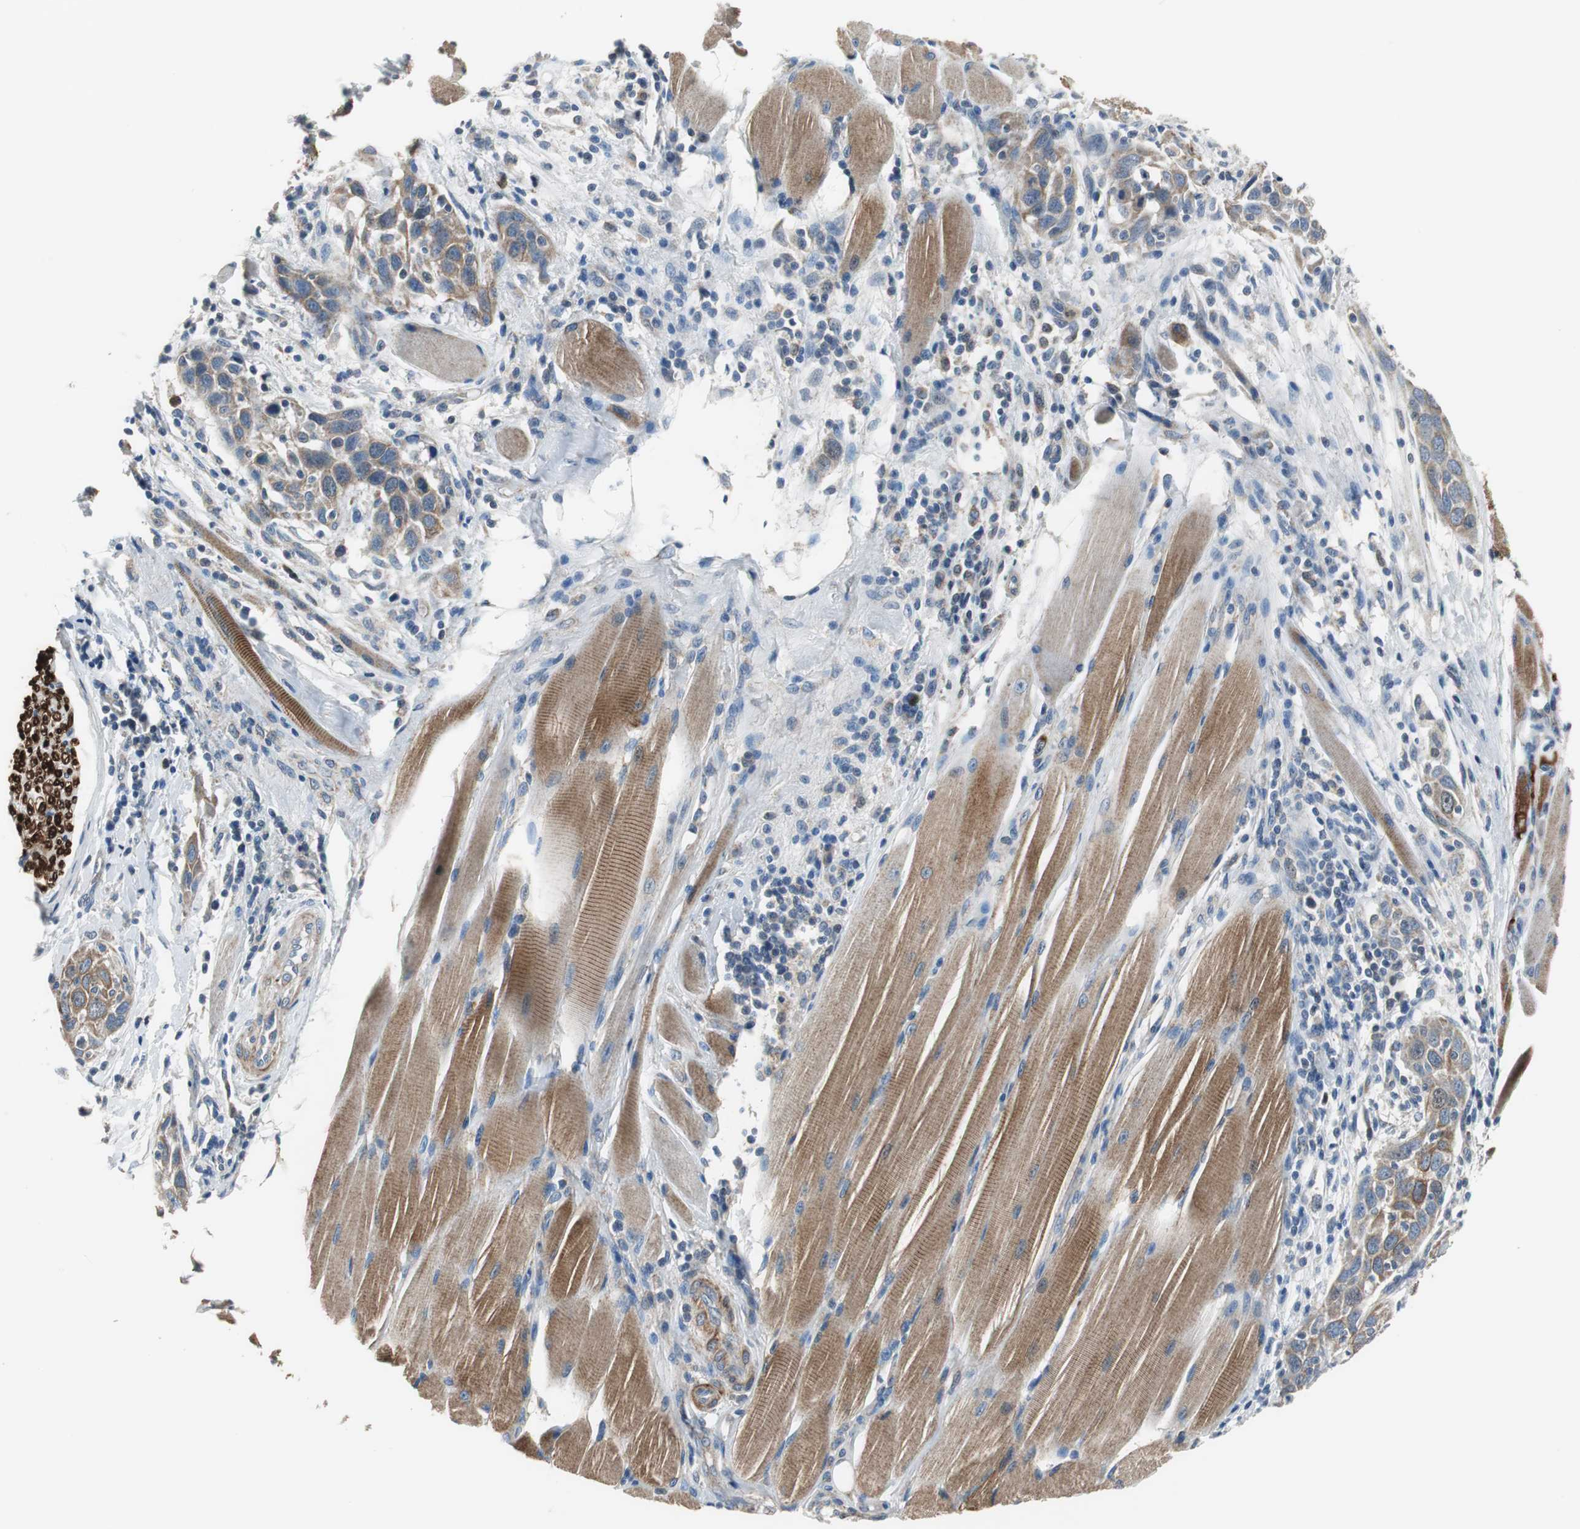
{"staining": {"intensity": "moderate", "quantity": ">75%", "location": "cytoplasmic/membranous"}, "tissue": "head and neck cancer", "cell_type": "Tumor cells", "image_type": "cancer", "snomed": [{"axis": "morphology", "description": "Normal tissue, NOS"}, {"axis": "morphology", "description": "Squamous cell carcinoma, NOS"}, {"axis": "topography", "description": "Oral tissue"}, {"axis": "topography", "description": "Head-Neck"}], "caption": "IHC (DAB) staining of human head and neck cancer displays moderate cytoplasmic/membranous protein positivity in approximately >75% of tumor cells.", "gene": "PI4KB", "patient": {"sex": "female", "age": 50}}